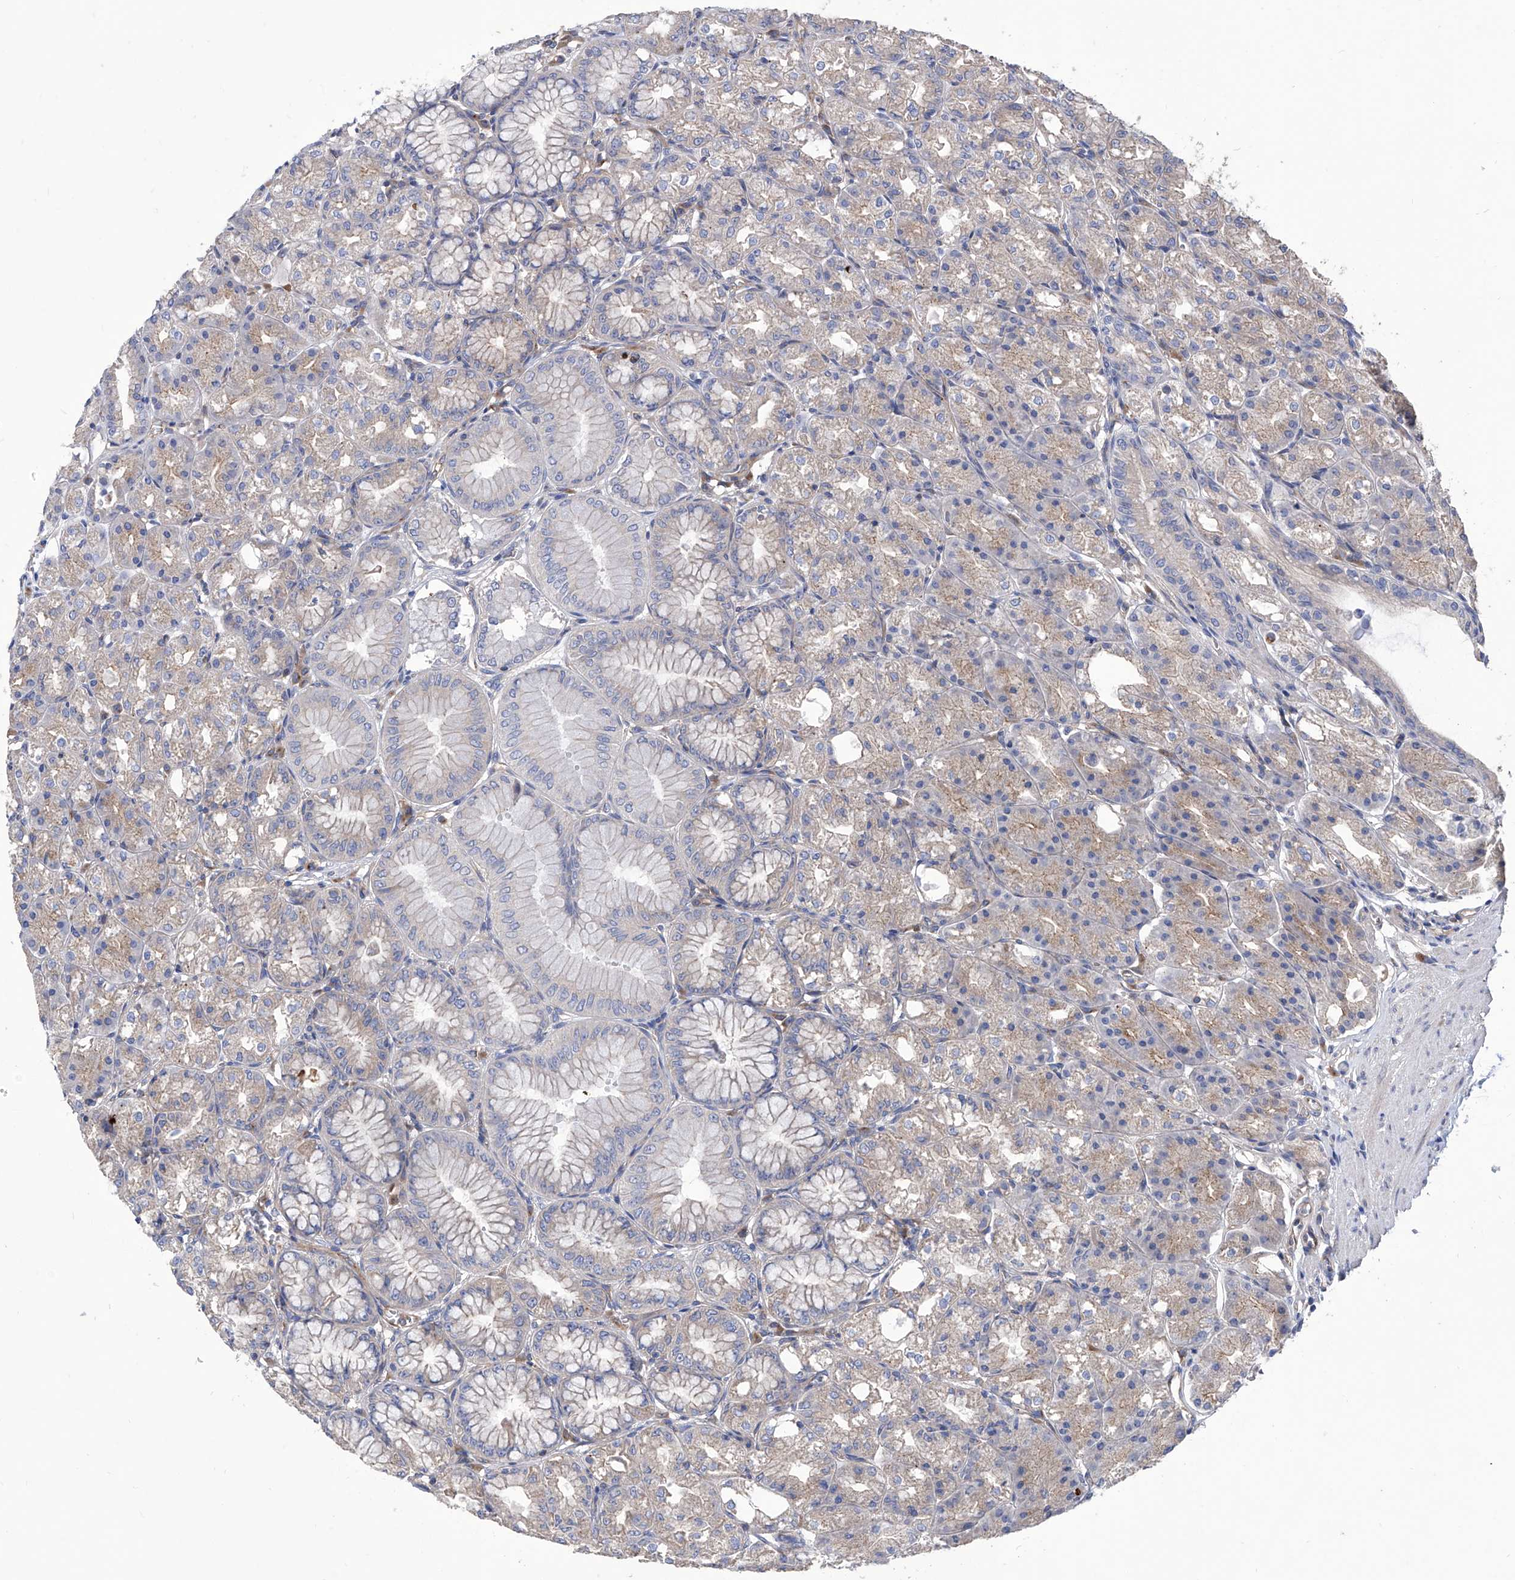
{"staining": {"intensity": "weak", "quantity": "25%-75%", "location": "cytoplasmic/membranous"}, "tissue": "stomach", "cell_type": "Glandular cells", "image_type": "normal", "snomed": [{"axis": "morphology", "description": "Normal tissue, NOS"}, {"axis": "topography", "description": "Stomach, lower"}], "caption": "Protein analysis of unremarkable stomach demonstrates weak cytoplasmic/membranous expression in about 25%-75% of glandular cells. (DAB IHC with brightfield microscopy, high magnification).", "gene": "TJAP1", "patient": {"sex": "male", "age": 71}}